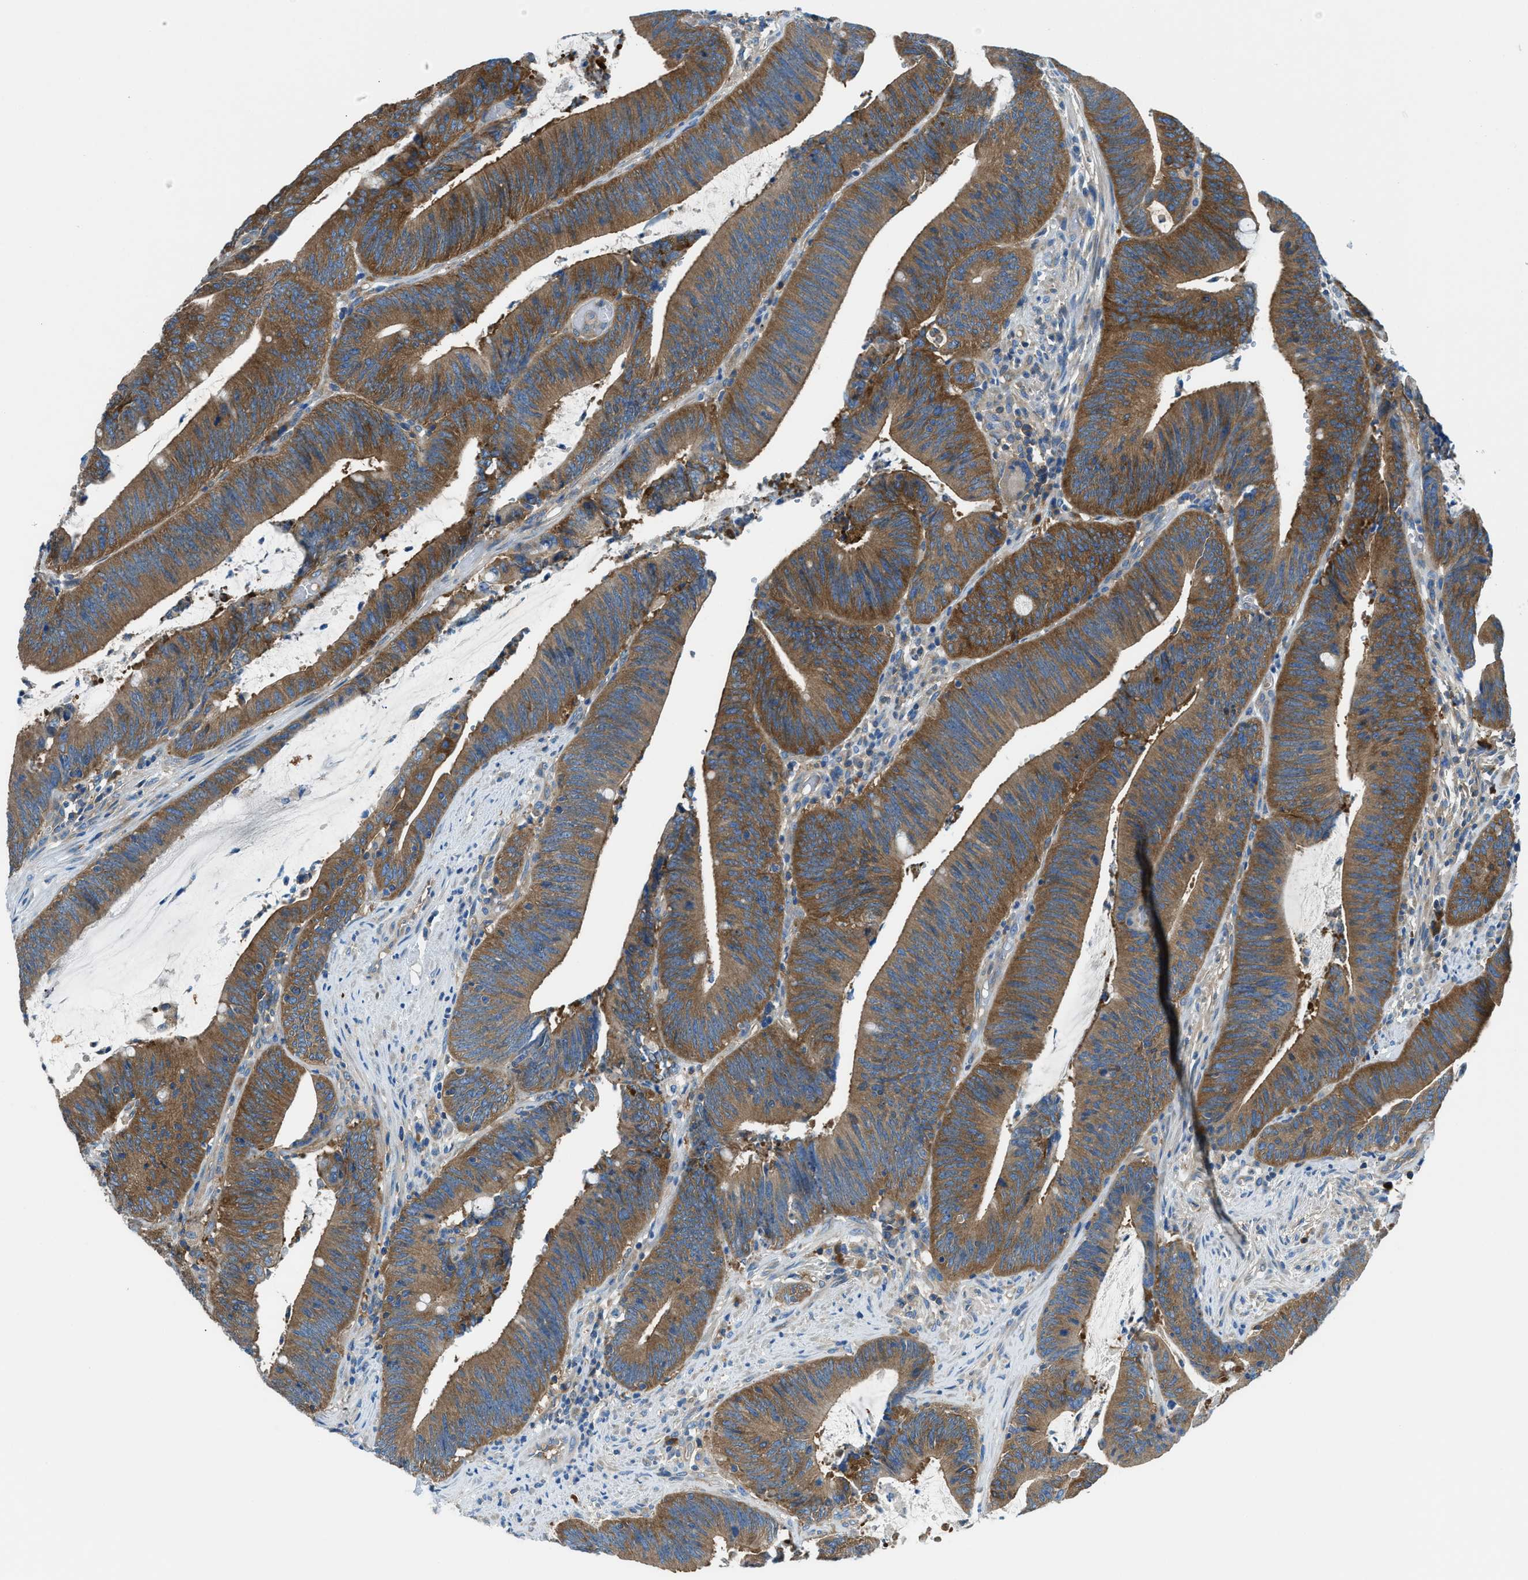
{"staining": {"intensity": "moderate", "quantity": ">75%", "location": "cytoplasmic/membranous"}, "tissue": "colorectal cancer", "cell_type": "Tumor cells", "image_type": "cancer", "snomed": [{"axis": "morphology", "description": "Normal tissue, NOS"}, {"axis": "morphology", "description": "Adenocarcinoma, NOS"}, {"axis": "topography", "description": "Rectum"}], "caption": "Human colorectal cancer (adenocarcinoma) stained for a protein (brown) reveals moderate cytoplasmic/membranous positive expression in about >75% of tumor cells.", "gene": "SARS1", "patient": {"sex": "female", "age": 66}}